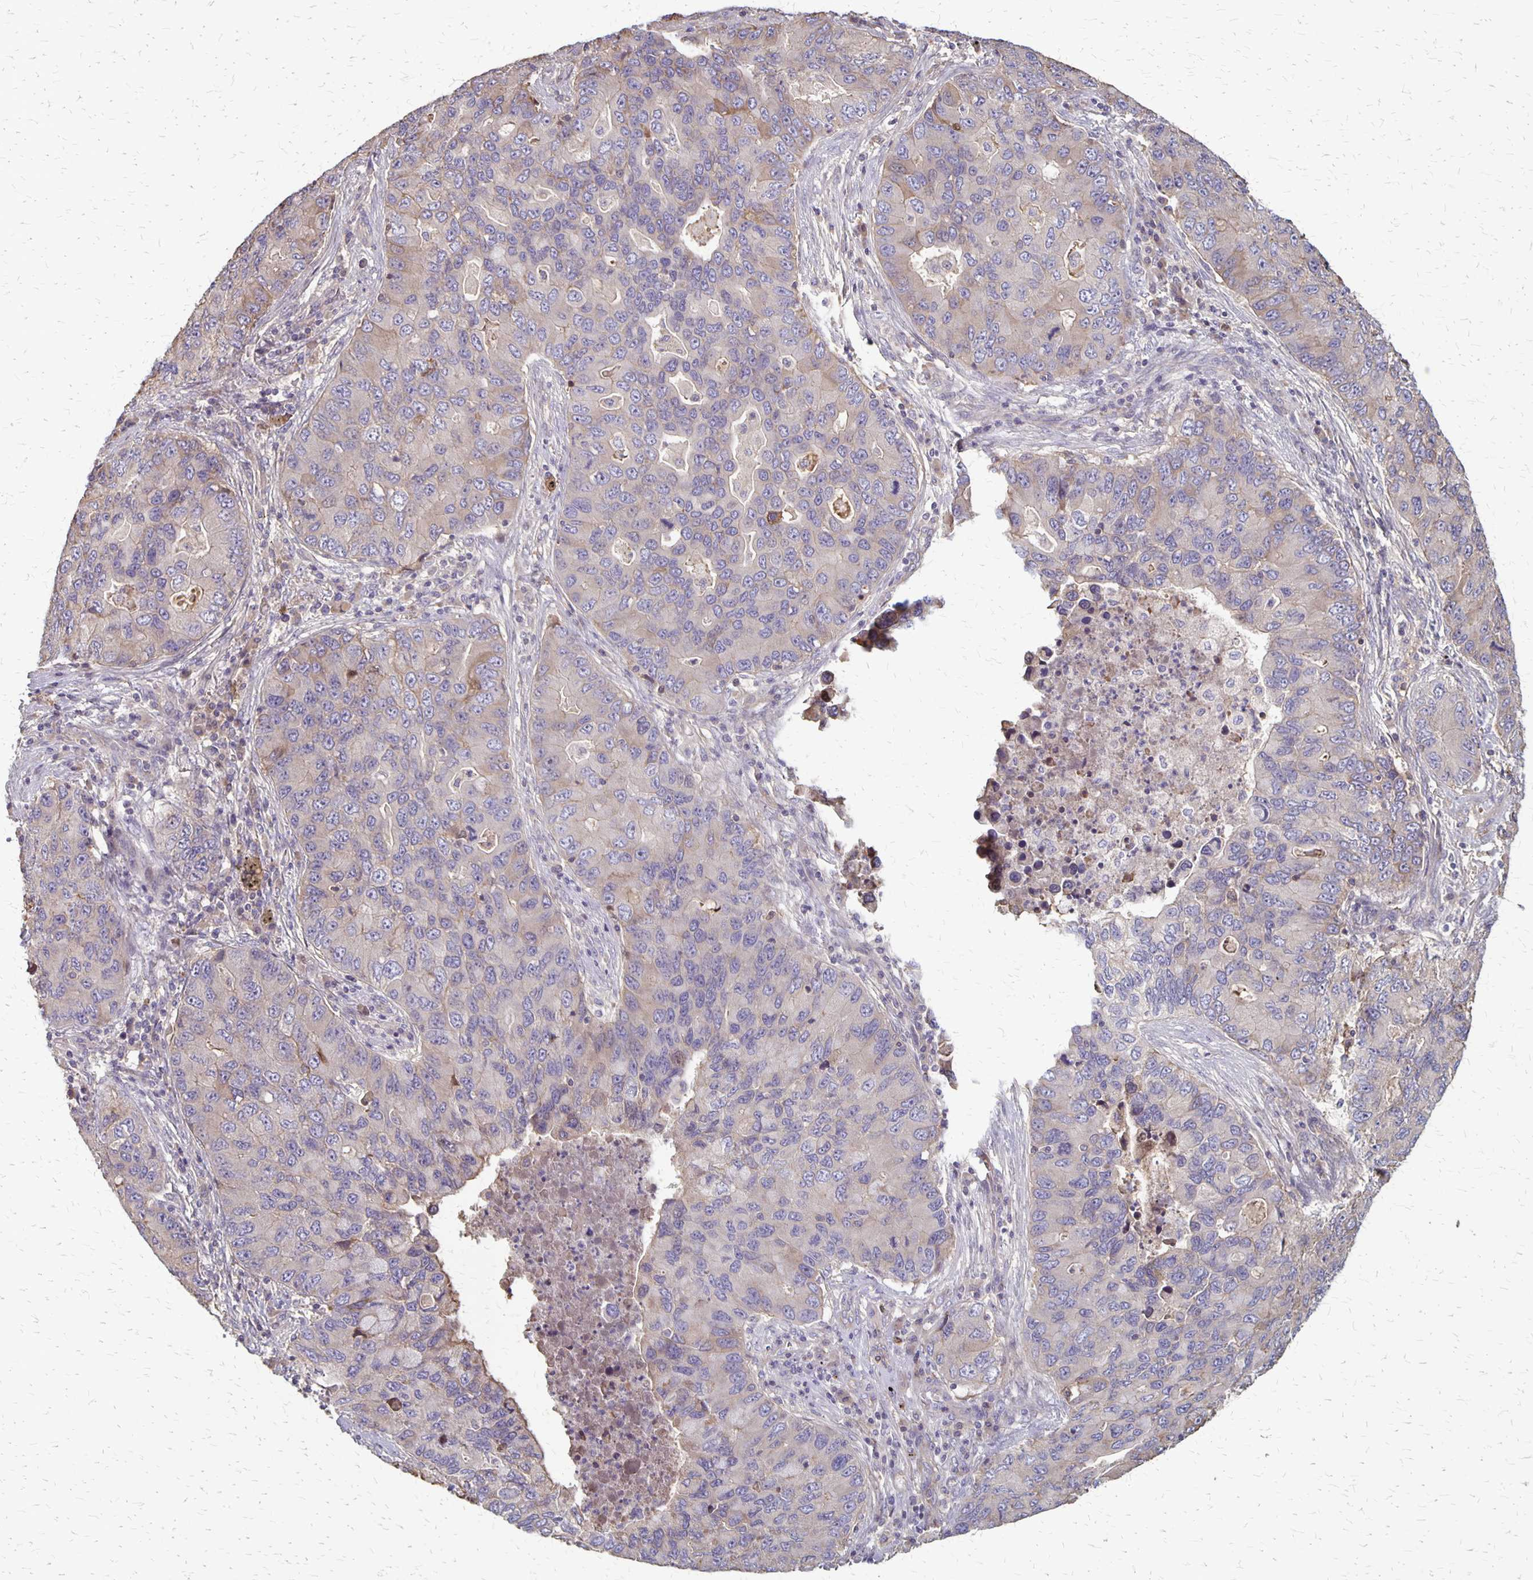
{"staining": {"intensity": "weak", "quantity": "<25%", "location": "cytoplasmic/membranous"}, "tissue": "lung cancer", "cell_type": "Tumor cells", "image_type": "cancer", "snomed": [{"axis": "morphology", "description": "Adenocarcinoma, NOS"}, {"axis": "morphology", "description": "Adenocarcinoma, metastatic, NOS"}, {"axis": "topography", "description": "Lymph node"}, {"axis": "topography", "description": "Lung"}], "caption": "This is an IHC histopathology image of human lung adenocarcinoma. There is no positivity in tumor cells.", "gene": "PROM2", "patient": {"sex": "female", "age": 54}}